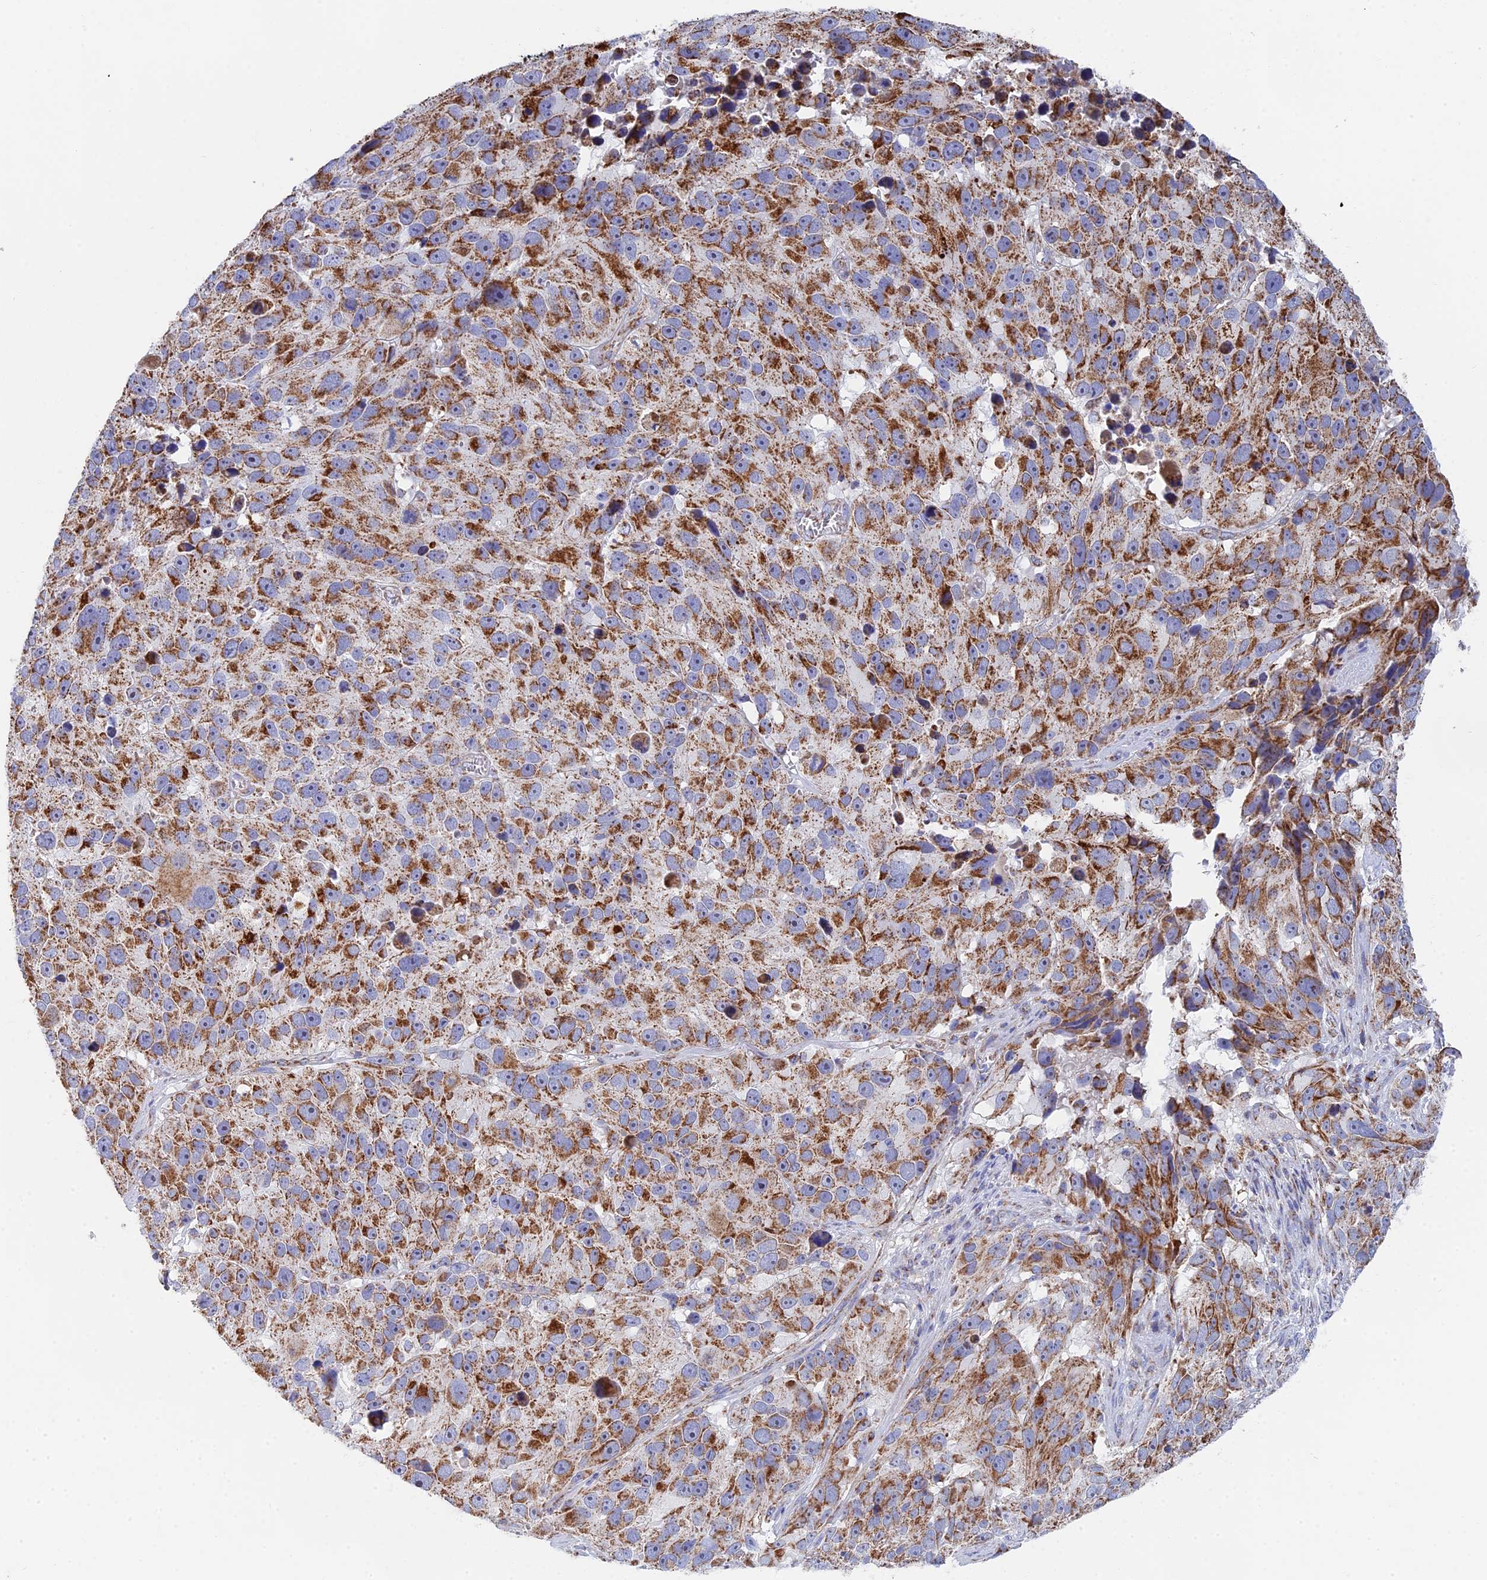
{"staining": {"intensity": "moderate", "quantity": ">75%", "location": "cytoplasmic/membranous"}, "tissue": "melanoma", "cell_type": "Tumor cells", "image_type": "cancer", "snomed": [{"axis": "morphology", "description": "Malignant melanoma, NOS"}, {"axis": "topography", "description": "Skin"}], "caption": "A high-resolution photomicrograph shows IHC staining of melanoma, which exhibits moderate cytoplasmic/membranous staining in about >75% of tumor cells.", "gene": "NDUFA5", "patient": {"sex": "male", "age": 84}}